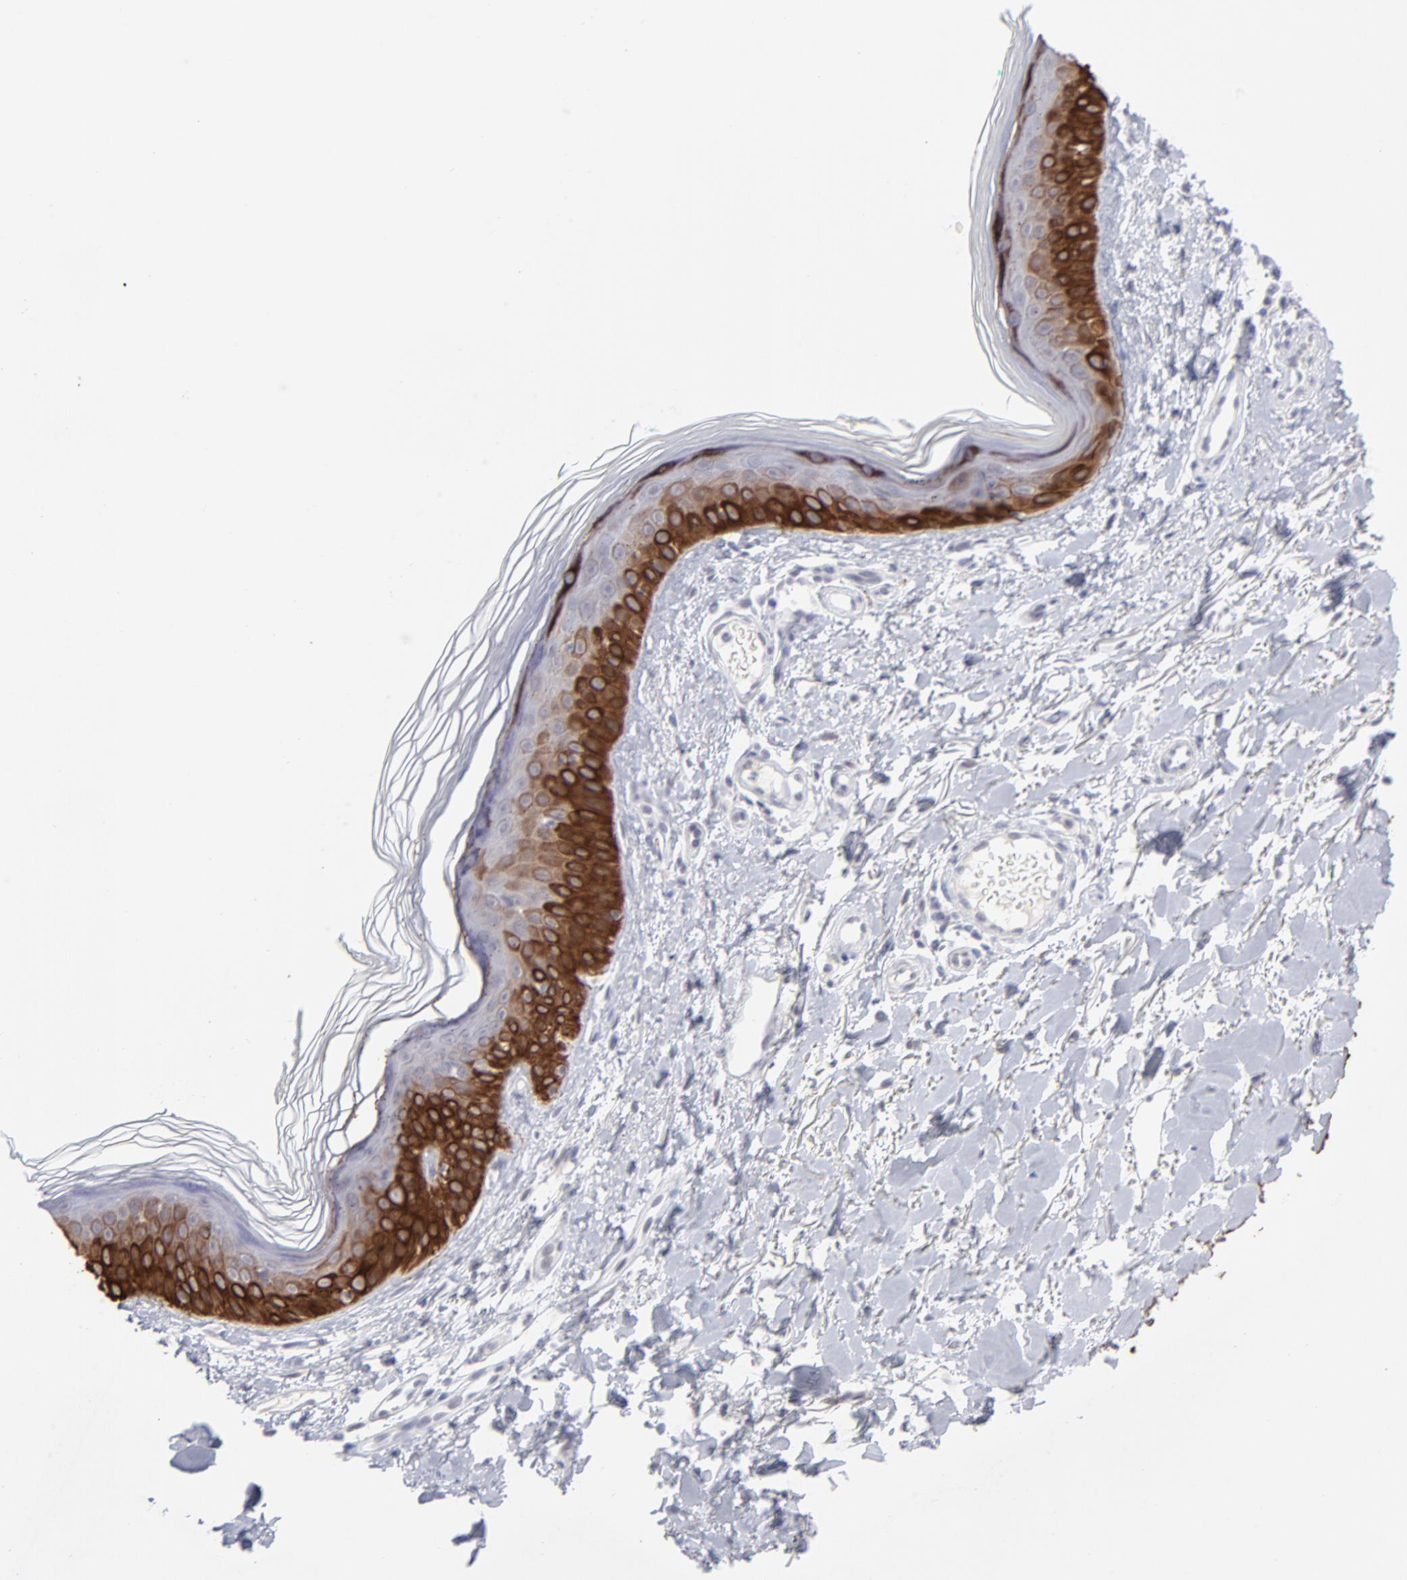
{"staining": {"intensity": "negative", "quantity": "none", "location": "none"}, "tissue": "skin", "cell_type": "Fibroblasts", "image_type": "normal", "snomed": [{"axis": "morphology", "description": "Normal tissue, NOS"}, {"axis": "topography", "description": "Skin"}], "caption": "IHC micrograph of unremarkable skin stained for a protein (brown), which exhibits no staining in fibroblasts.", "gene": "CCR2", "patient": {"sex": "male", "age": 71}}